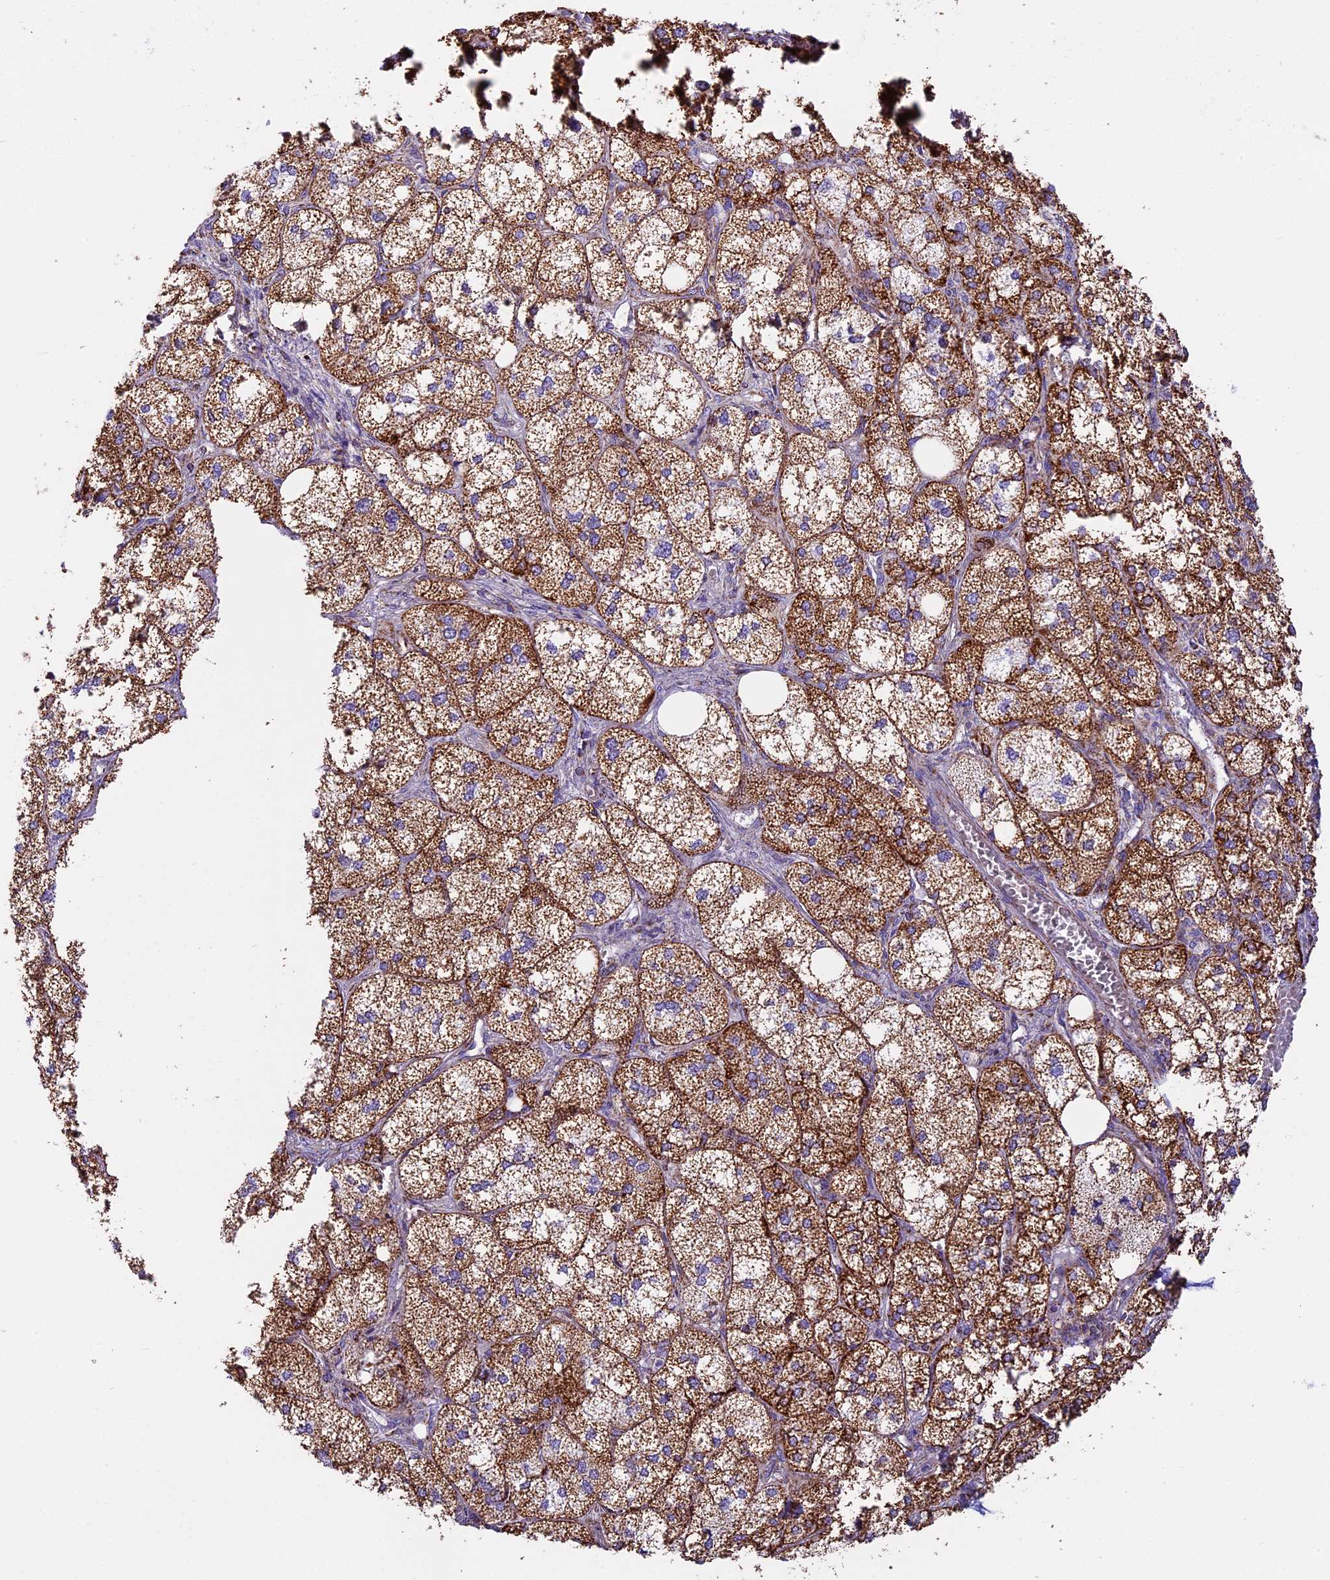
{"staining": {"intensity": "moderate", "quantity": ">75%", "location": "cytoplasmic/membranous"}, "tissue": "adrenal gland", "cell_type": "Glandular cells", "image_type": "normal", "snomed": [{"axis": "morphology", "description": "Normal tissue, NOS"}, {"axis": "topography", "description": "Adrenal gland"}], "caption": "Benign adrenal gland displays moderate cytoplasmic/membranous staining in approximately >75% of glandular cells Ihc stains the protein of interest in brown and the nuclei are stained blue..", "gene": "NDUFA8", "patient": {"sex": "female", "age": 61}}